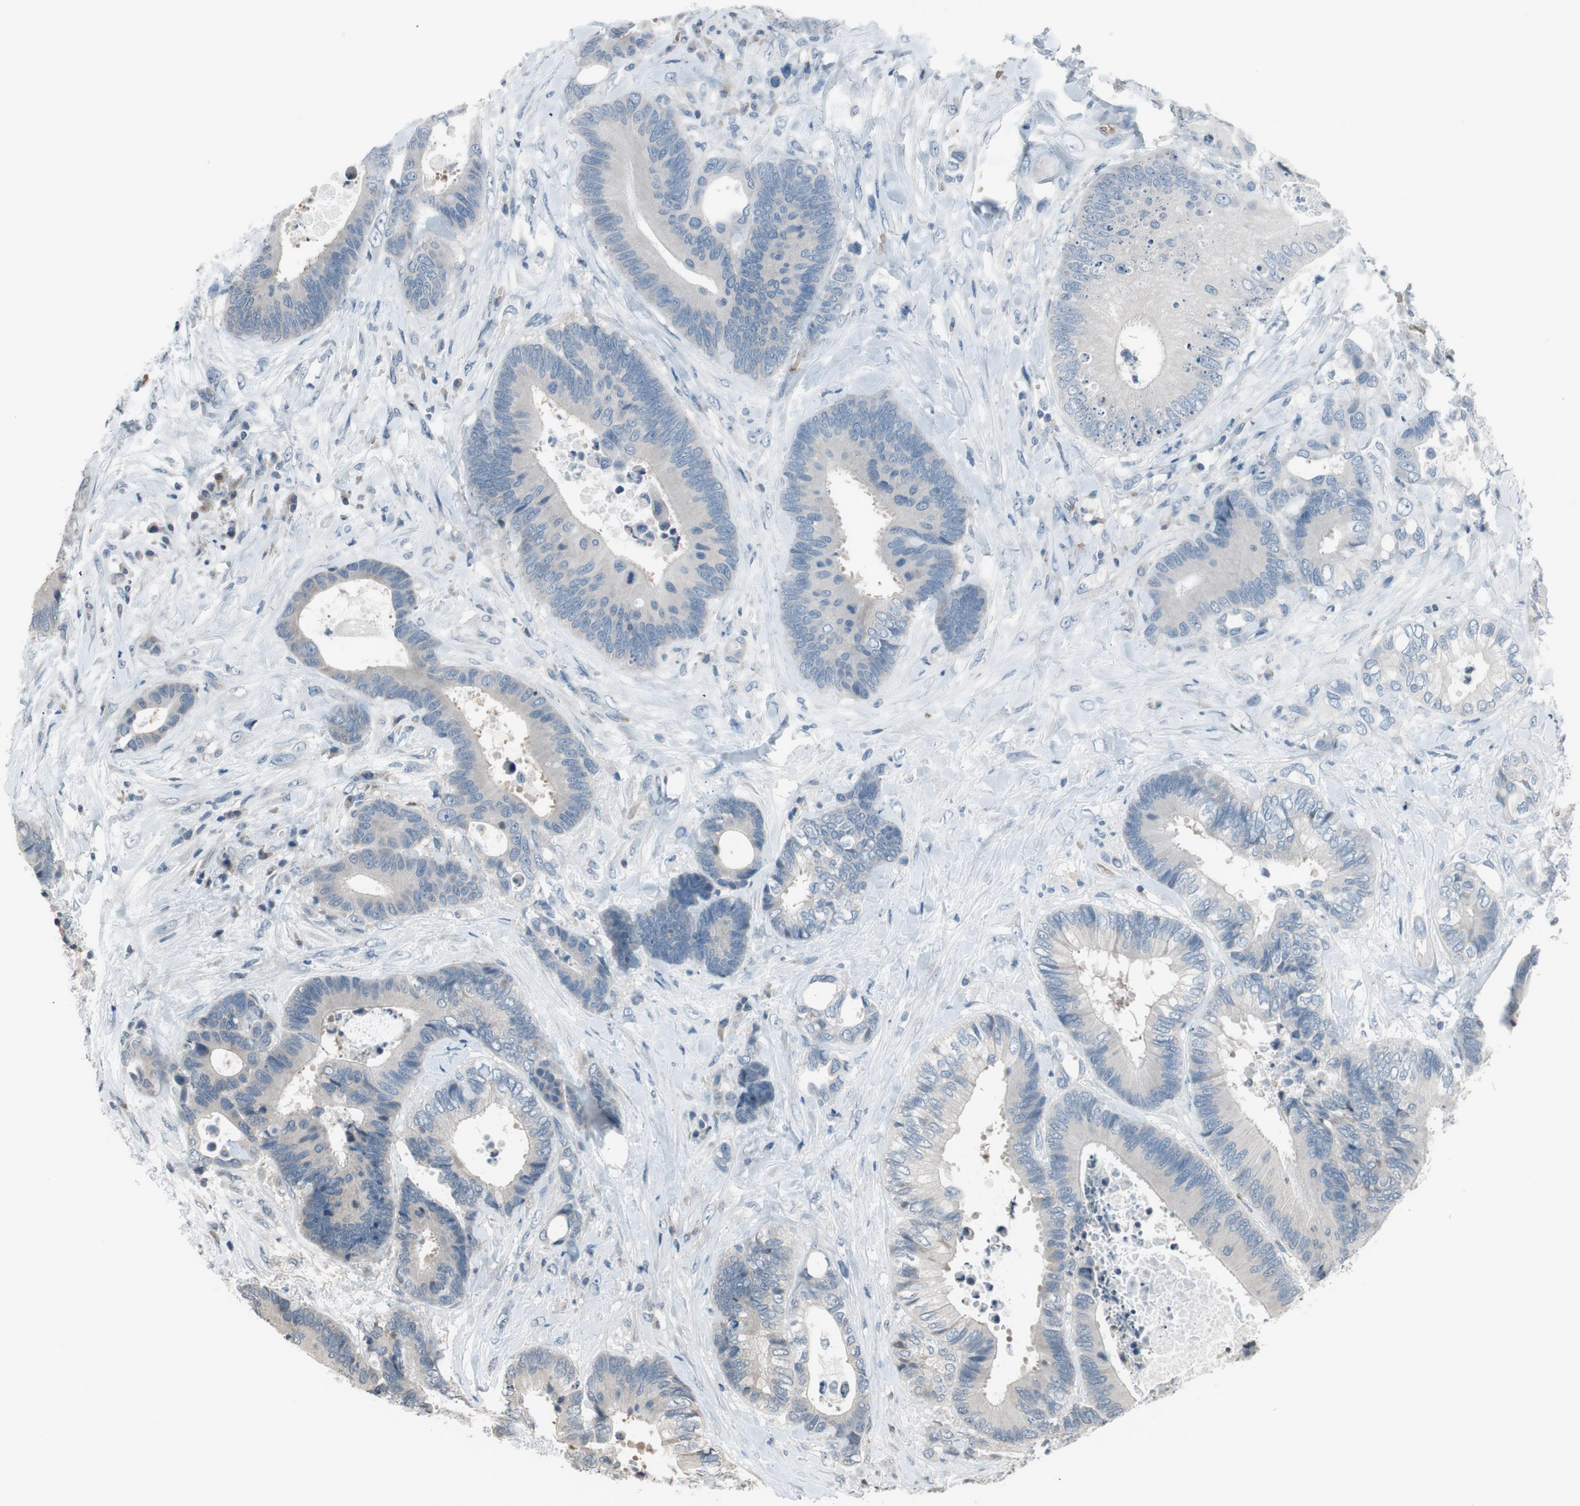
{"staining": {"intensity": "negative", "quantity": "none", "location": "none"}, "tissue": "colorectal cancer", "cell_type": "Tumor cells", "image_type": "cancer", "snomed": [{"axis": "morphology", "description": "Adenocarcinoma, NOS"}, {"axis": "topography", "description": "Rectum"}], "caption": "Tumor cells show no significant protein staining in colorectal cancer.", "gene": "GYPC", "patient": {"sex": "male", "age": 55}}